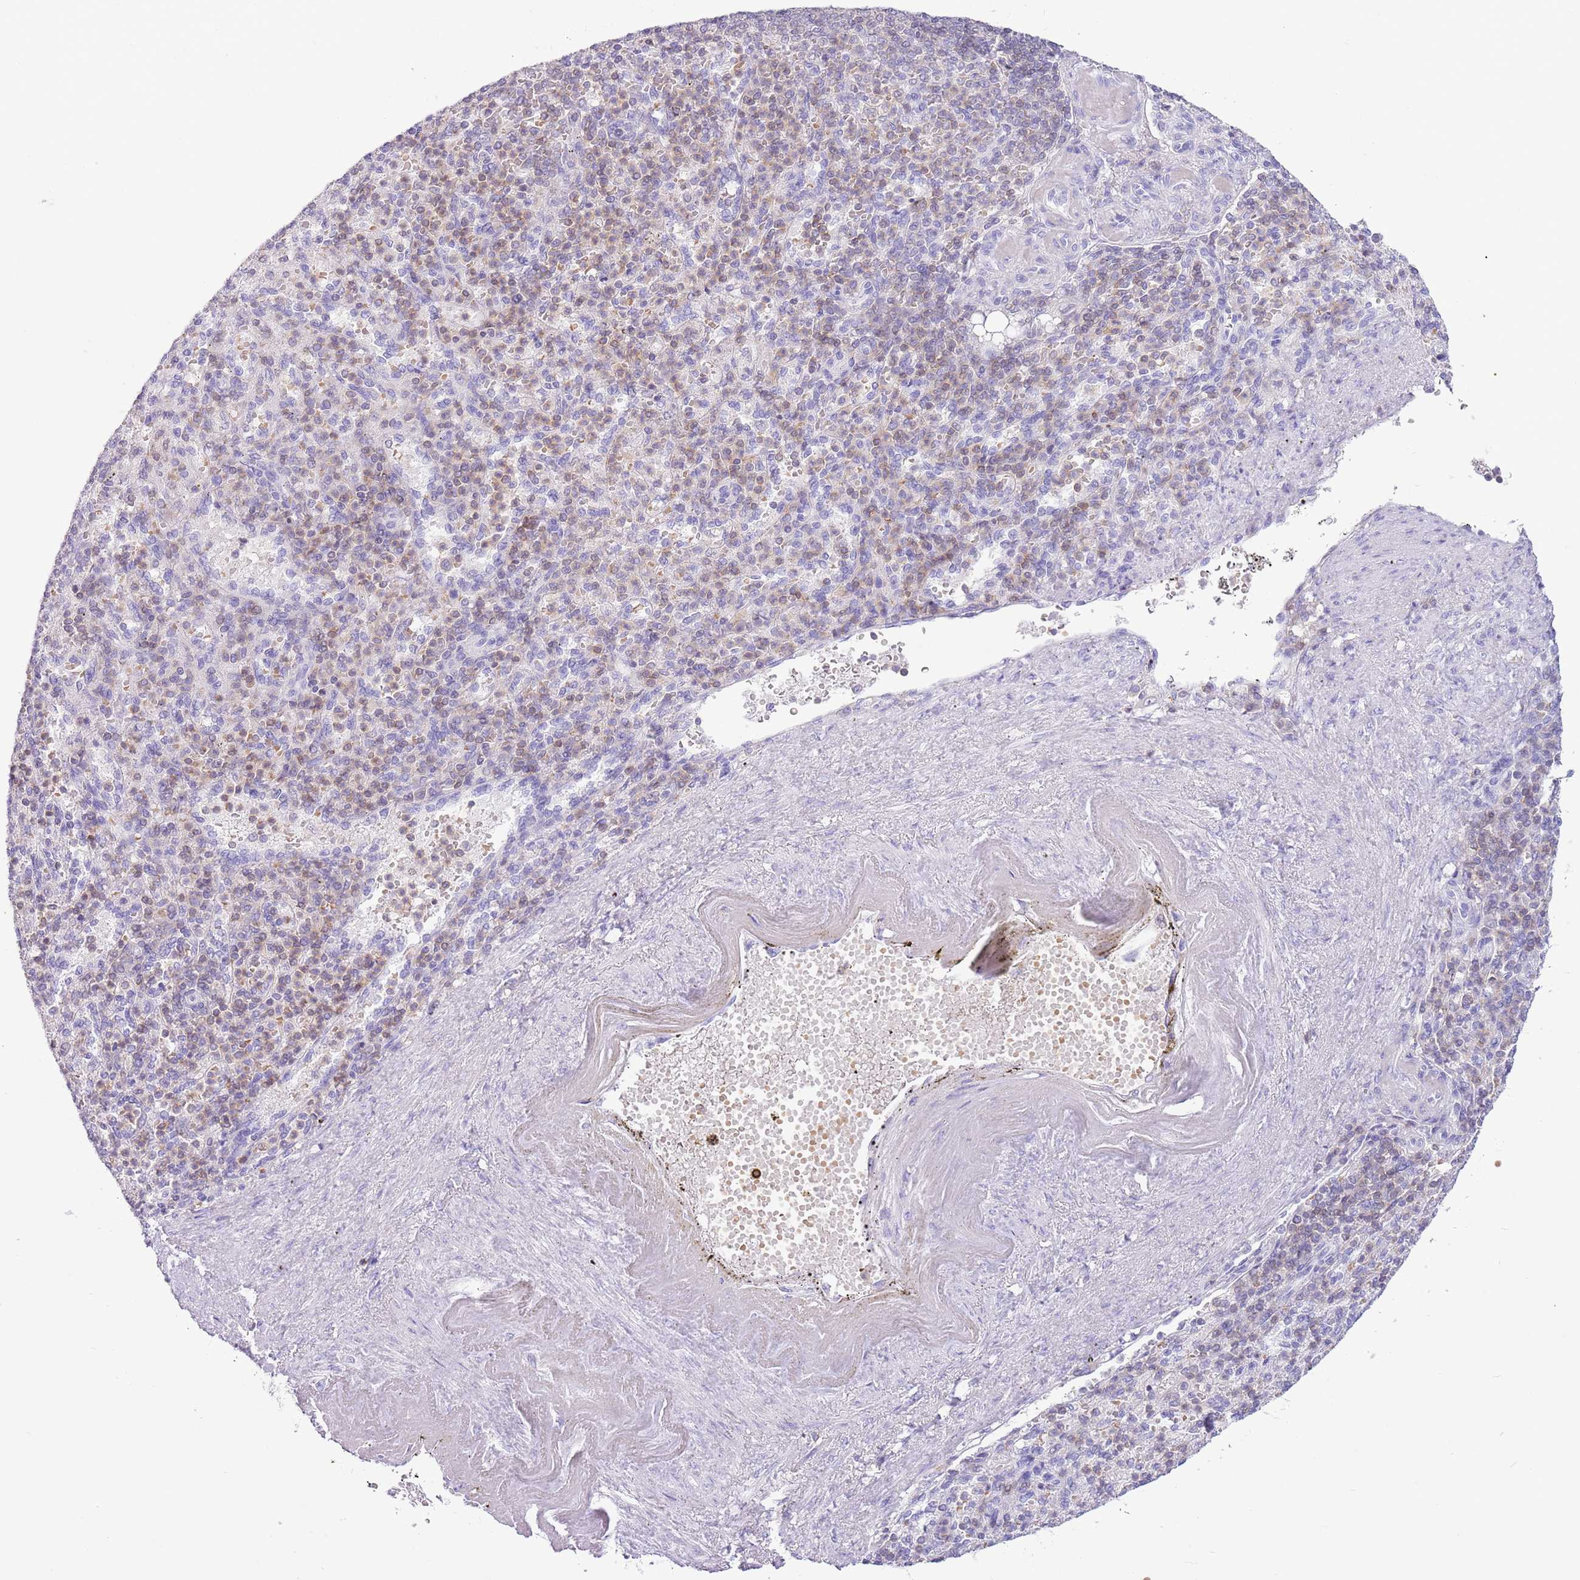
{"staining": {"intensity": "moderate", "quantity": "<25%", "location": "cytoplasmic/membranous"}, "tissue": "spleen", "cell_type": "Cells in red pulp", "image_type": "normal", "snomed": [{"axis": "morphology", "description": "Normal tissue, NOS"}, {"axis": "topography", "description": "Spleen"}], "caption": "Immunohistochemistry of normal spleen demonstrates low levels of moderate cytoplasmic/membranous staining in about <25% of cells in red pulp. (DAB (3,3'-diaminobenzidine) IHC, brown staining for protein, blue staining for nuclei).", "gene": "OR4Q3", "patient": {"sex": "female", "age": 74}}